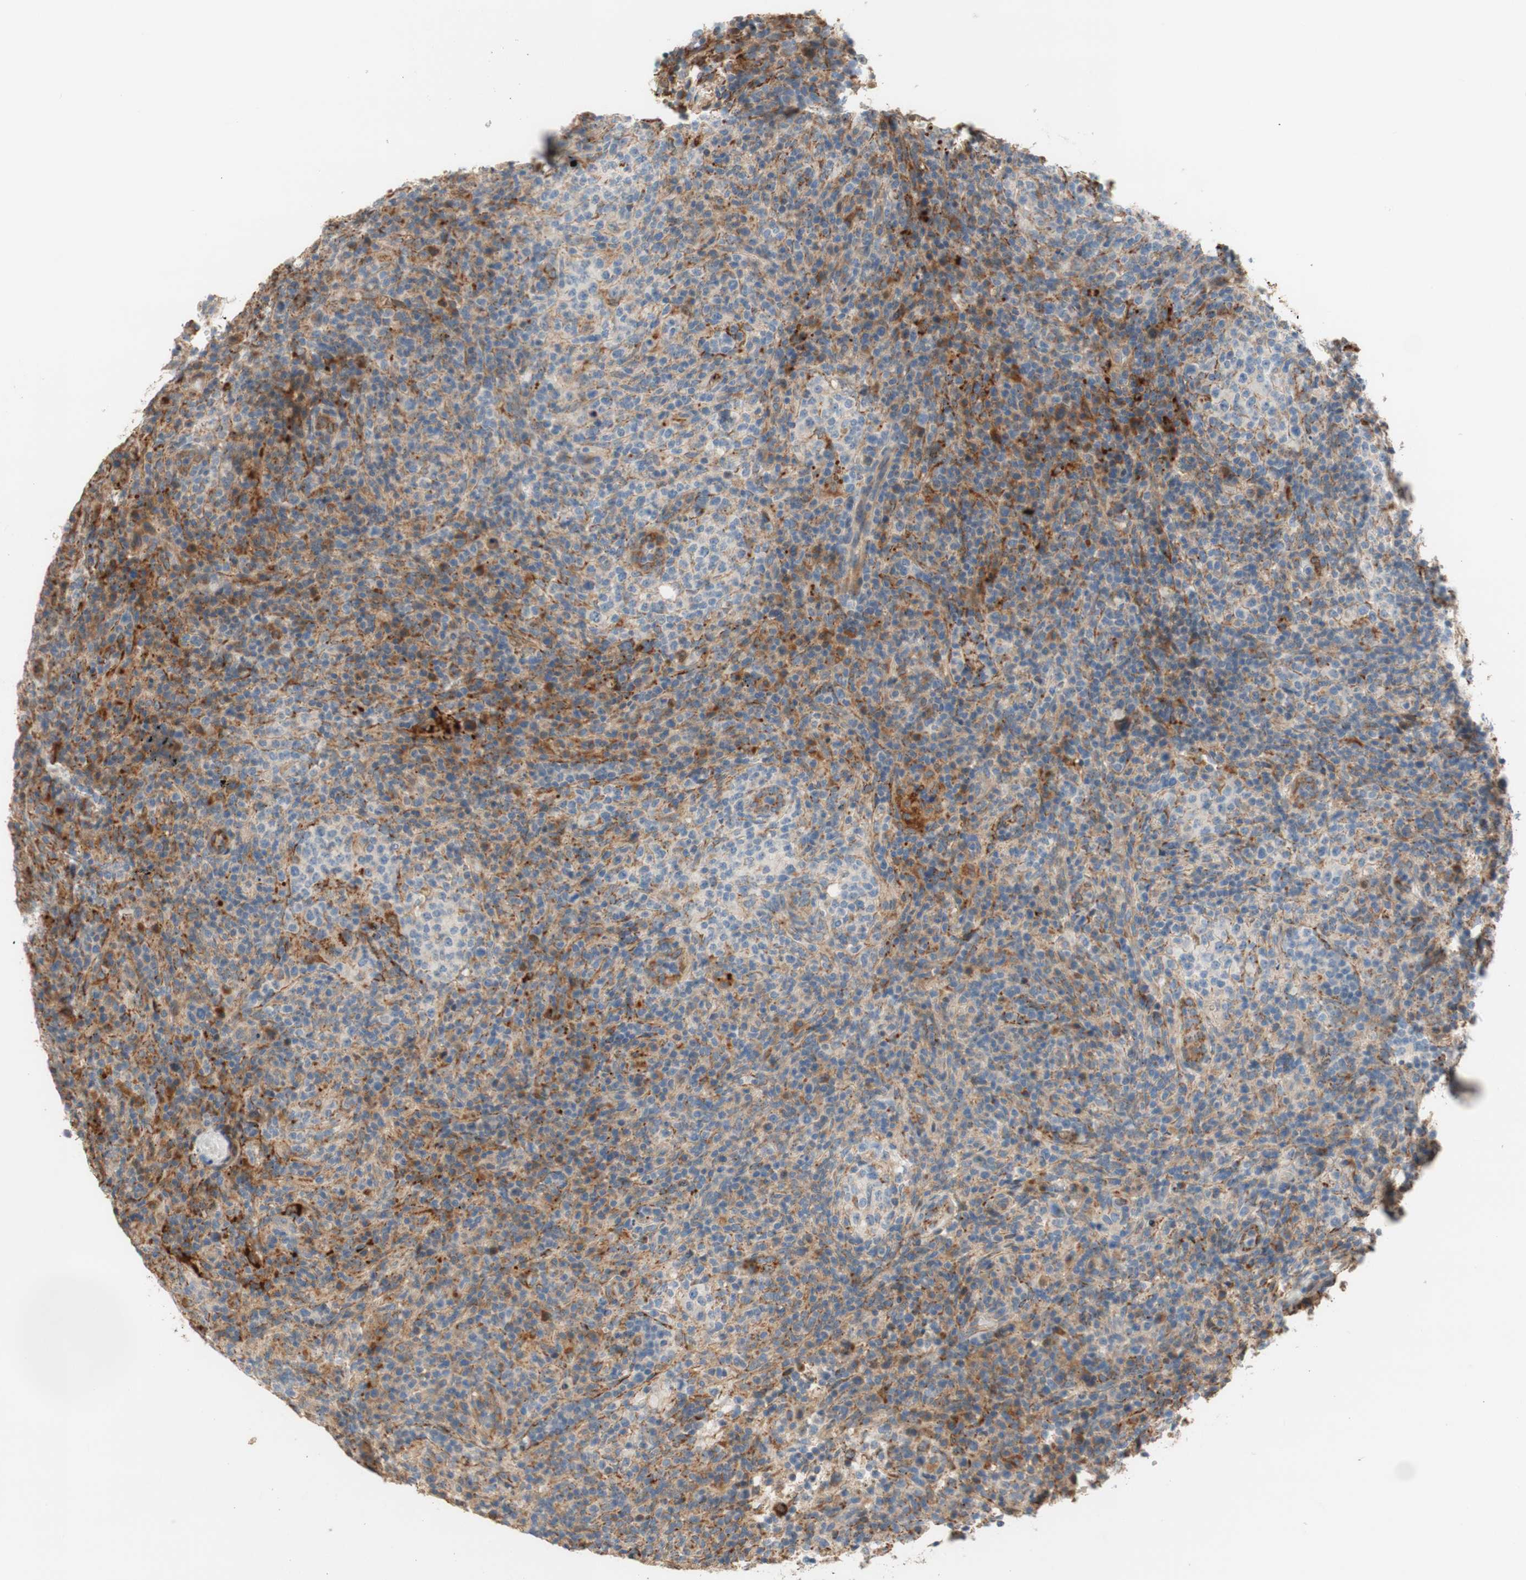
{"staining": {"intensity": "negative", "quantity": "none", "location": "none"}, "tissue": "lymphoma", "cell_type": "Tumor cells", "image_type": "cancer", "snomed": [{"axis": "morphology", "description": "Malignant lymphoma, non-Hodgkin's type, High grade"}, {"axis": "topography", "description": "Lymph node"}], "caption": "High-grade malignant lymphoma, non-Hodgkin's type stained for a protein using immunohistochemistry shows no staining tumor cells.", "gene": "PTPN21", "patient": {"sex": "female", "age": 76}}